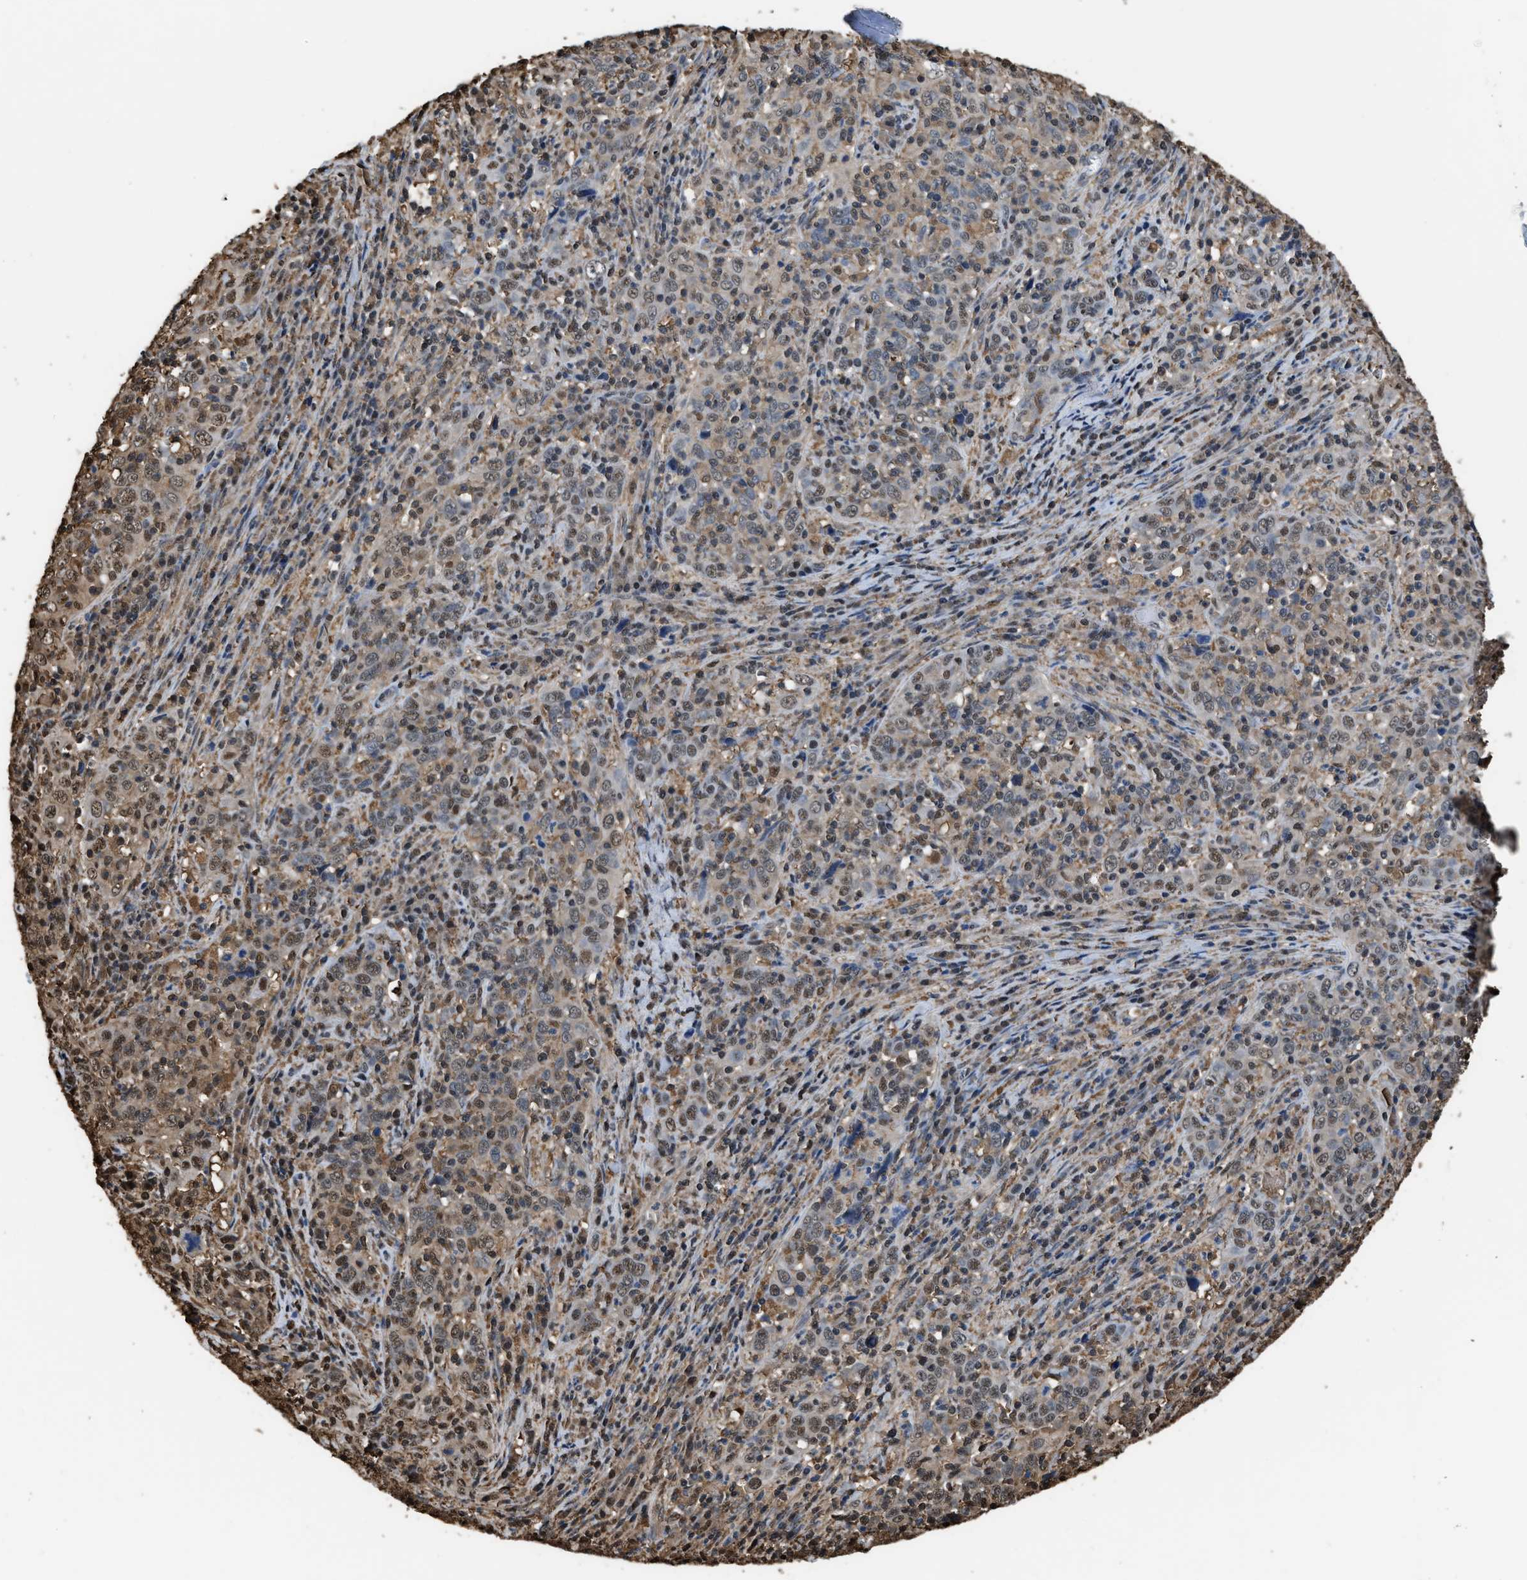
{"staining": {"intensity": "weak", "quantity": ">75%", "location": "nuclear"}, "tissue": "cervical cancer", "cell_type": "Tumor cells", "image_type": "cancer", "snomed": [{"axis": "morphology", "description": "Squamous cell carcinoma, NOS"}, {"axis": "topography", "description": "Cervix"}], "caption": "A high-resolution image shows immunohistochemistry staining of squamous cell carcinoma (cervical), which exhibits weak nuclear staining in about >75% of tumor cells.", "gene": "FNTA", "patient": {"sex": "female", "age": 46}}